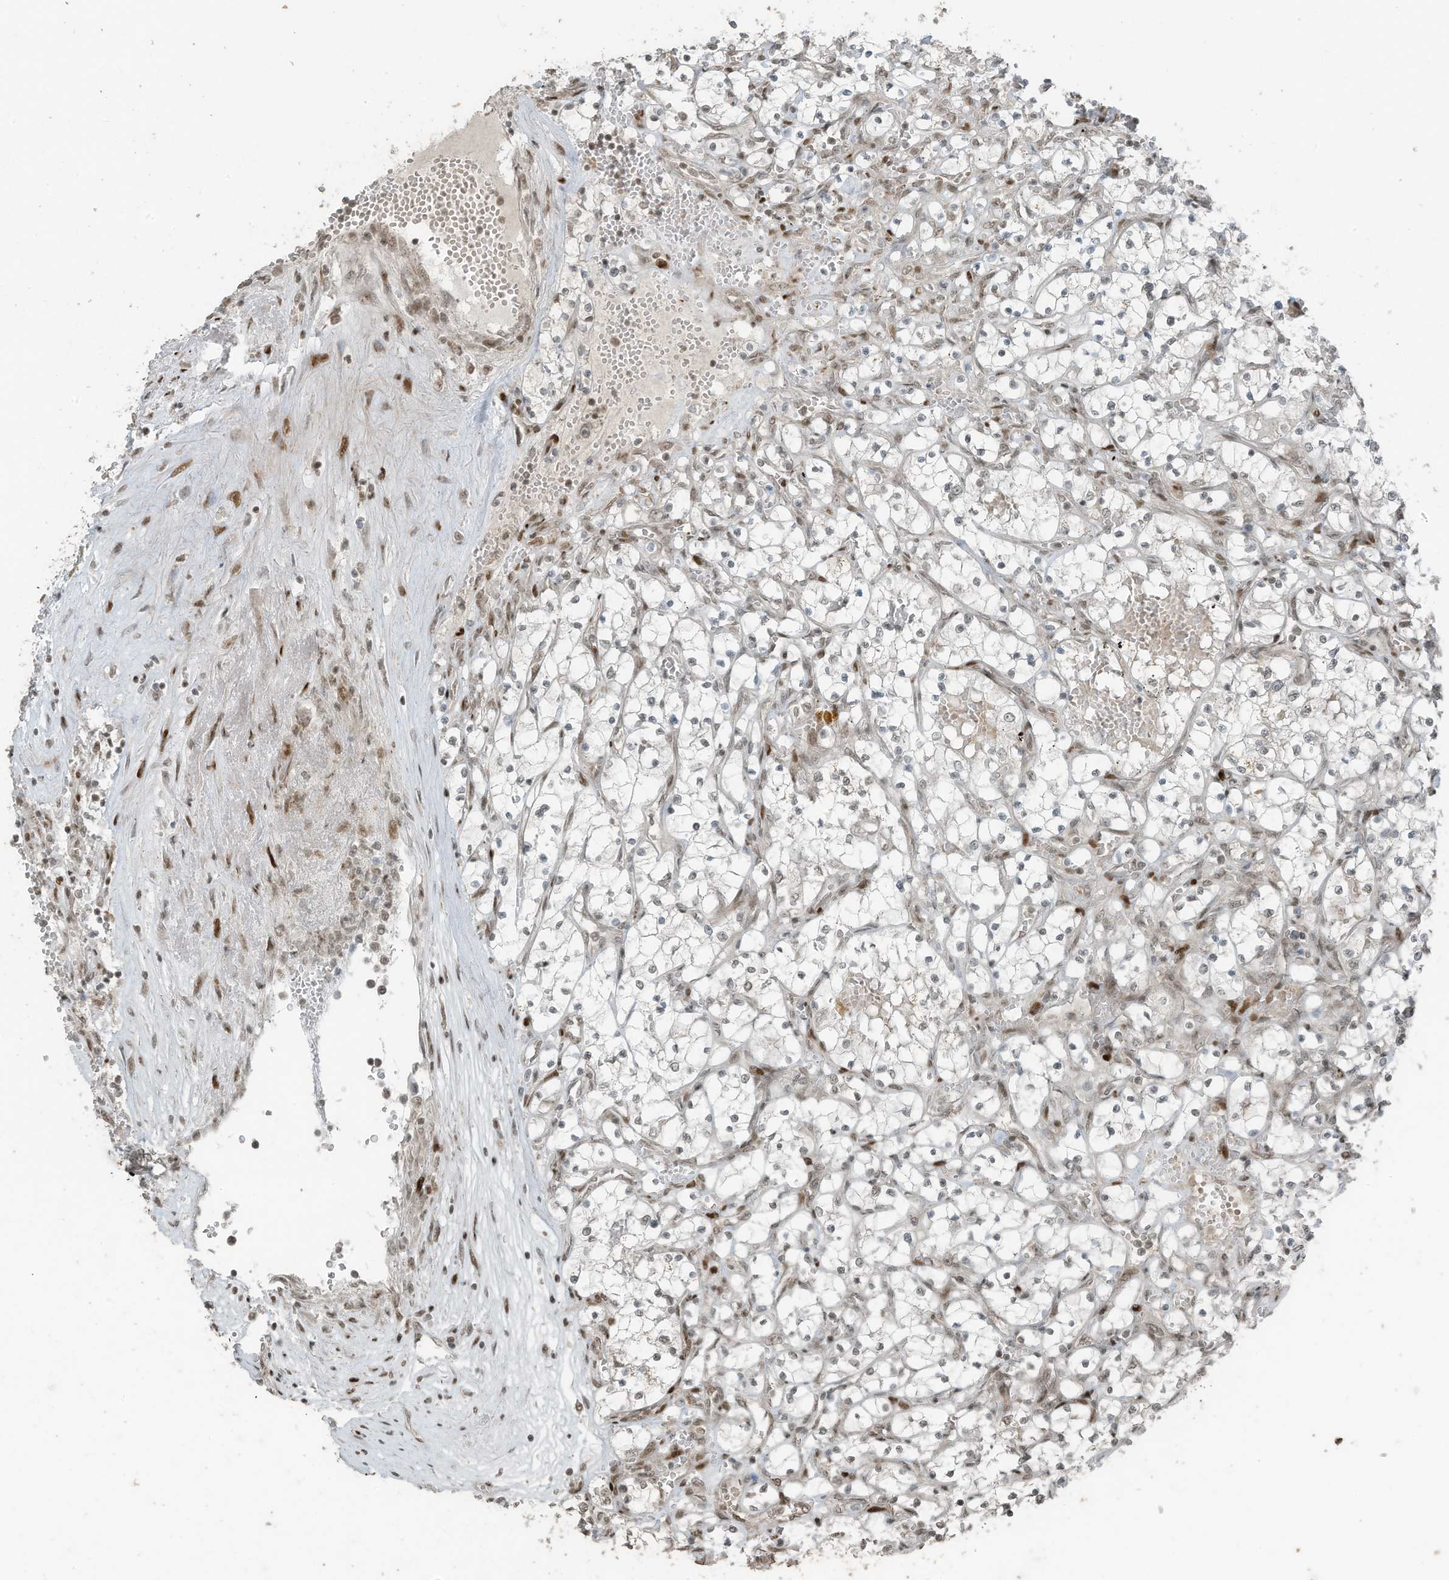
{"staining": {"intensity": "weak", "quantity": "25%-75%", "location": "nuclear"}, "tissue": "renal cancer", "cell_type": "Tumor cells", "image_type": "cancer", "snomed": [{"axis": "morphology", "description": "Adenocarcinoma, NOS"}, {"axis": "topography", "description": "Kidney"}], "caption": "The image reveals staining of adenocarcinoma (renal), revealing weak nuclear protein expression (brown color) within tumor cells. (Brightfield microscopy of DAB IHC at high magnification).", "gene": "PCNP", "patient": {"sex": "female", "age": 69}}